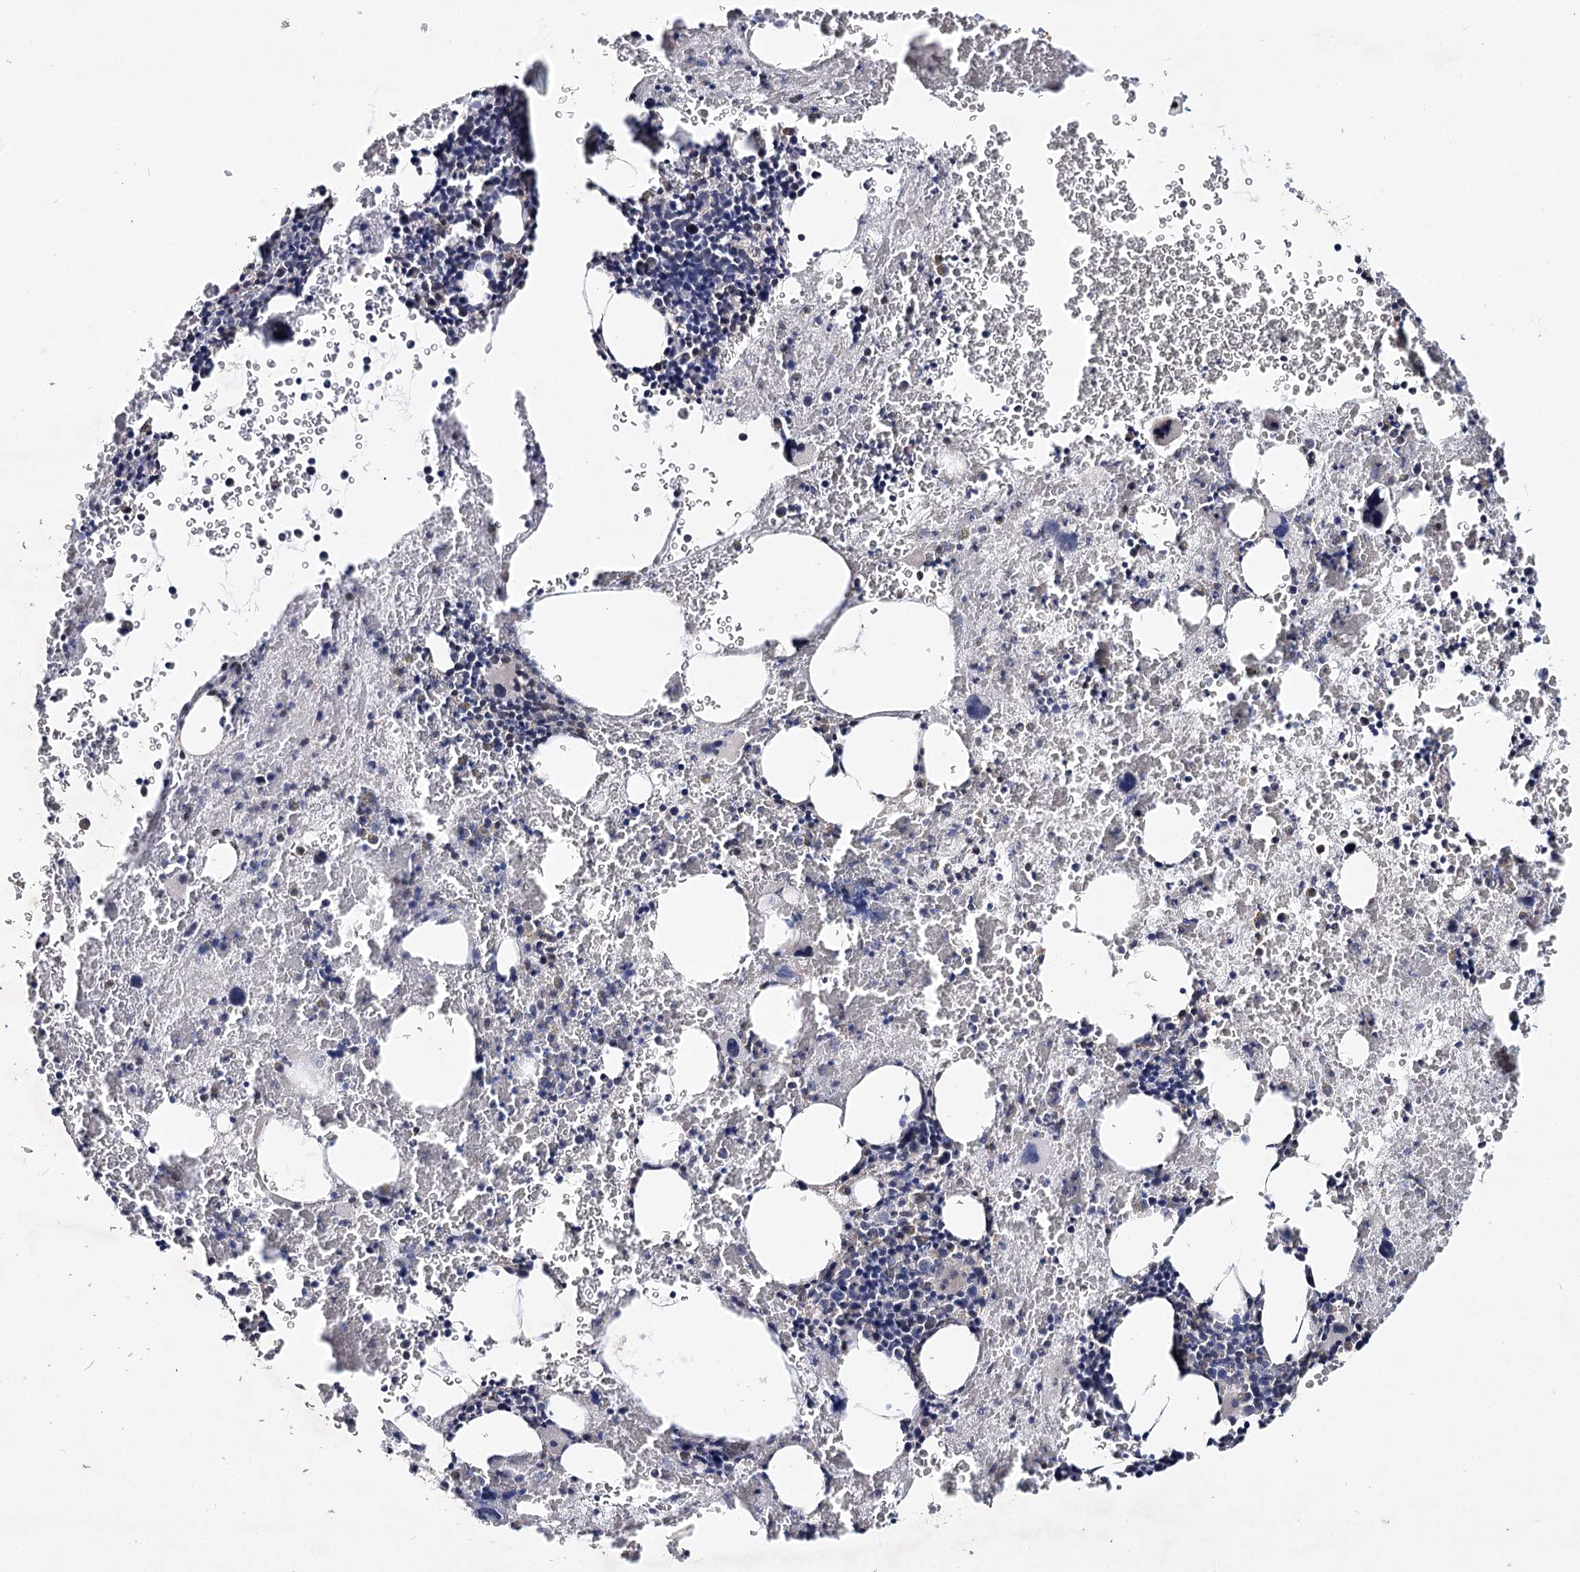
{"staining": {"intensity": "negative", "quantity": "none", "location": "none"}, "tissue": "bone marrow", "cell_type": "Hematopoietic cells", "image_type": "normal", "snomed": [{"axis": "morphology", "description": "Normal tissue, NOS"}, {"axis": "topography", "description": "Bone marrow"}], "caption": "High power microscopy micrograph of an immunohistochemistry photomicrograph of benign bone marrow, revealing no significant staining in hematopoietic cells.", "gene": "TMEM218", "patient": {"sex": "male", "age": 36}}